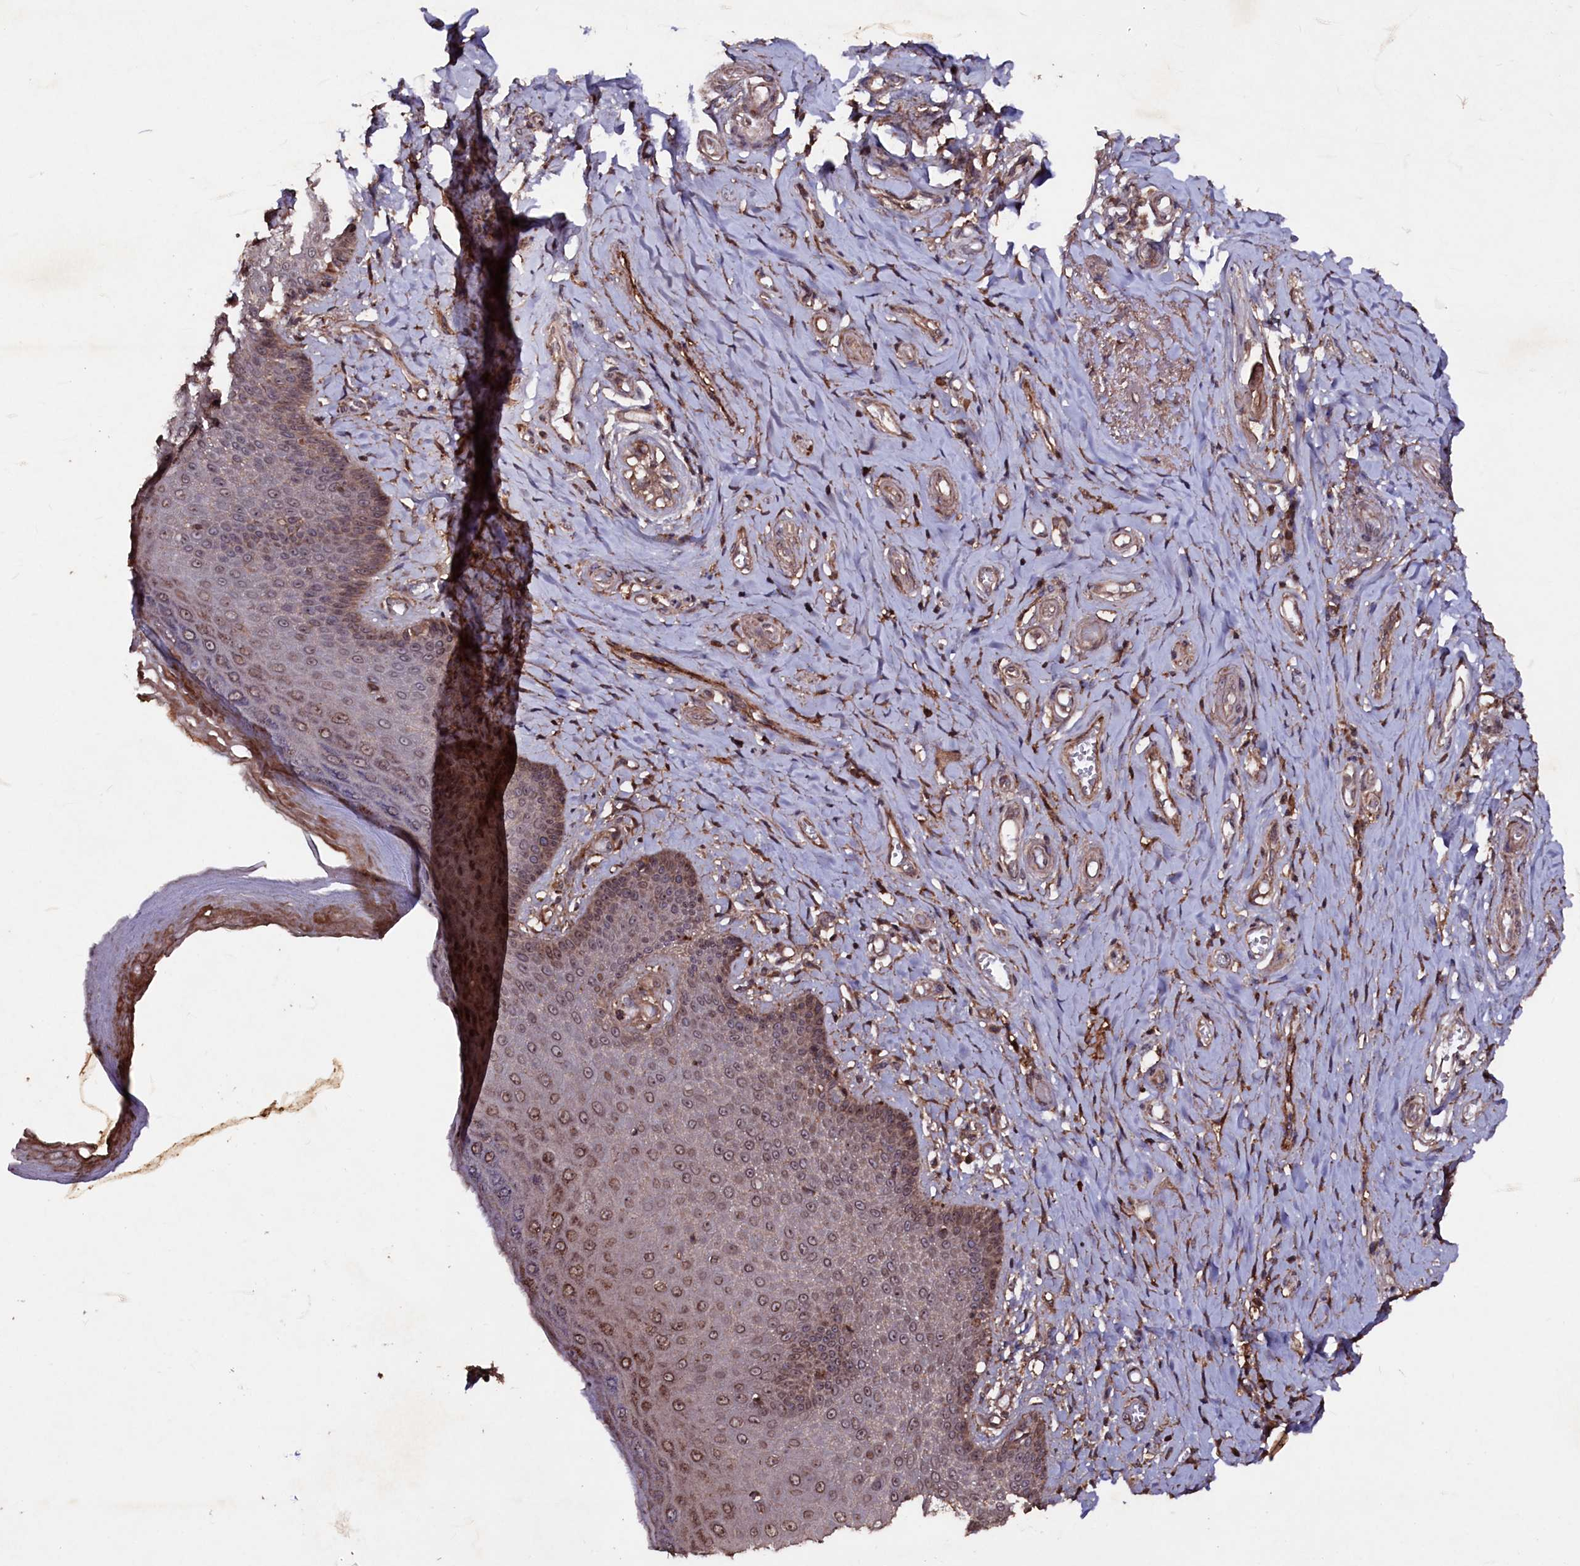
{"staining": {"intensity": "moderate", "quantity": "<25%", "location": "cytoplasmic/membranous,nuclear"}, "tissue": "skin", "cell_type": "Epidermal cells", "image_type": "normal", "snomed": [{"axis": "morphology", "description": "Normal tissue, NOS"}, {"axis": "topography", "description": "Anal"}], "caption": "The histopathology image displays a brown stain indicating the presence of a protein in the cytoplasmic/membranous,nuclear of epidermal cells in skin.", "gene": "MYO1H", "patient": {"sex": "male", "age": 78}}